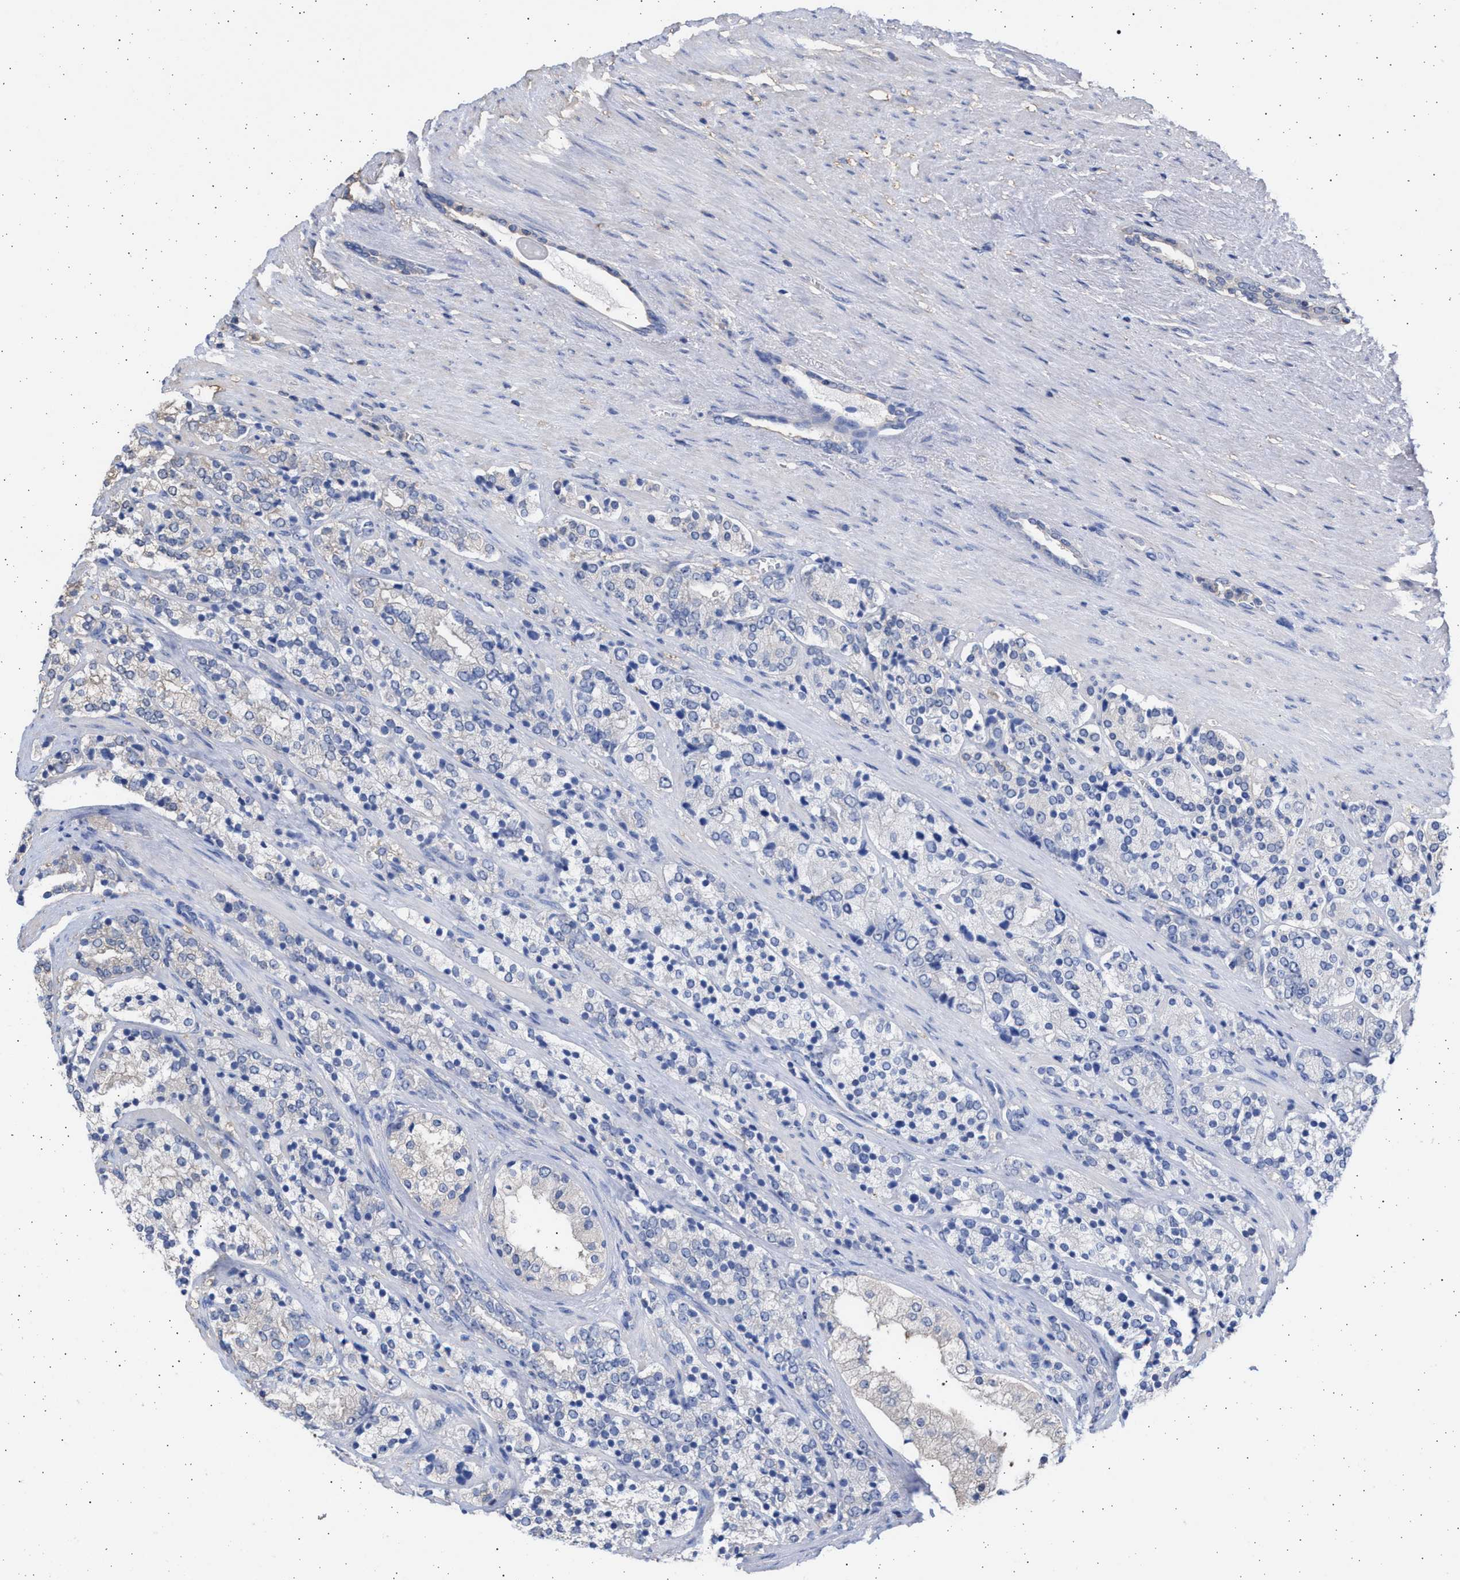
{"staining": {"intensity": "negative", "quantity": "none", "location": "none"}, "tissue": "prostate cancer", "cell_type": "Tumor cells", "image_type": "cancer", "snomed": [{"axis": "morphology", "description": "Adenocarcinoma, High grade"}, {"axis": "topography", "description": "Prostate"}], "caption": "Image shows no protein positivity in tumor cells of prostate cancer (high-grade adenocarcinoma) tissue.", "gene": "ALDOC", "patient": {"sex": "male", "age": 71}}